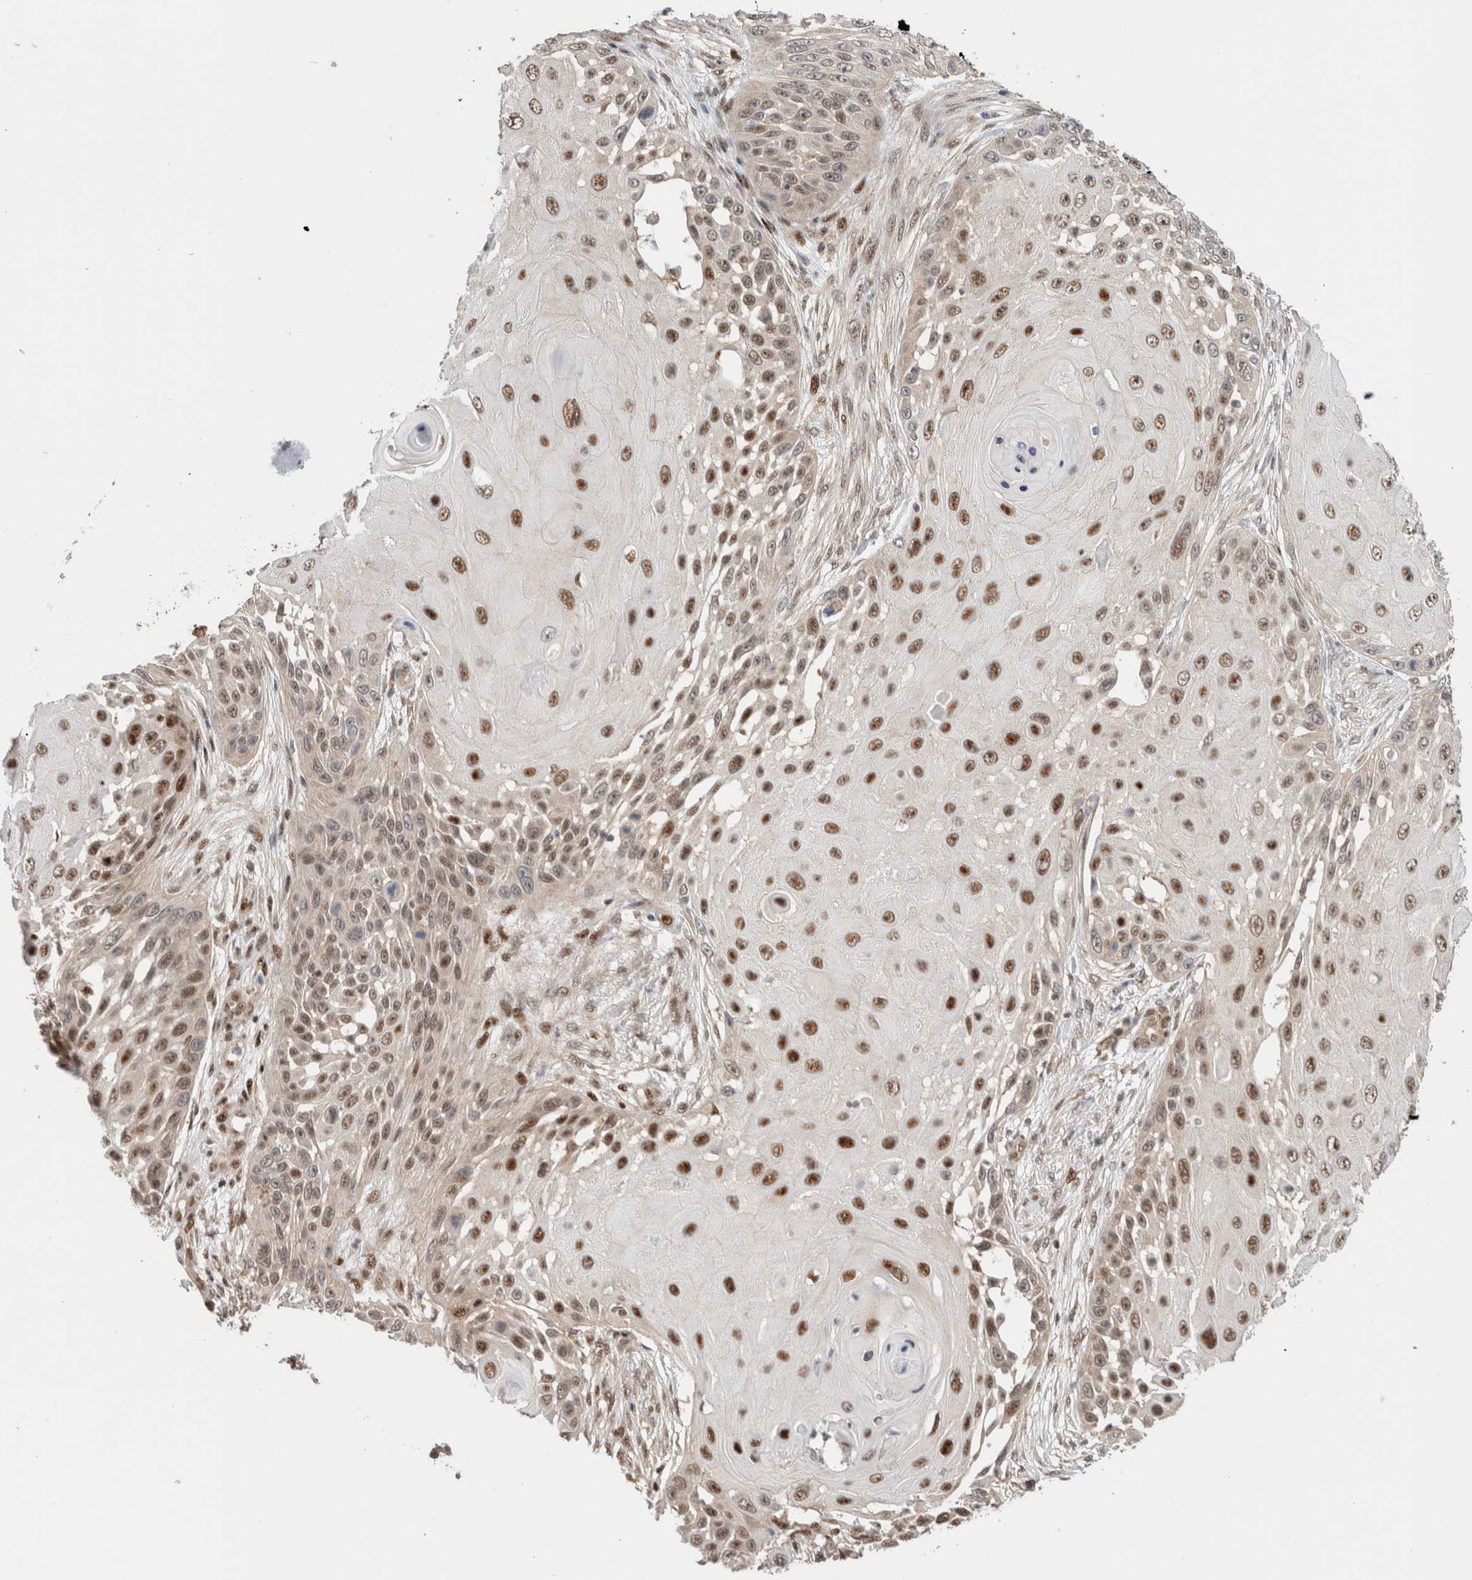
{"staining": {"intensity": "moderate", "quantity": ">75%", "location": "nuclear"}, "tissue": "skin cancer", "cell_type": "Tumor cells", "image_type": "cancer", "snomed": [{"axis": "morphology", "description": "Squamous cell carcinoma, NOS"}, {"axis": "topography", "description": "Skin"}], "caption": "An immunohistochemistry (IHC) histopathology image of neoplastic tissue is shown. Protein staining in brown shows moderate nuclear positivity in skin cancer (squamous cell carcinoma) within tumor cells. (brown staining indicates protein expression, while blue staining denotes nuclei).", "gene": "ID3", "patient": {"sex": "female", "age": 44}}